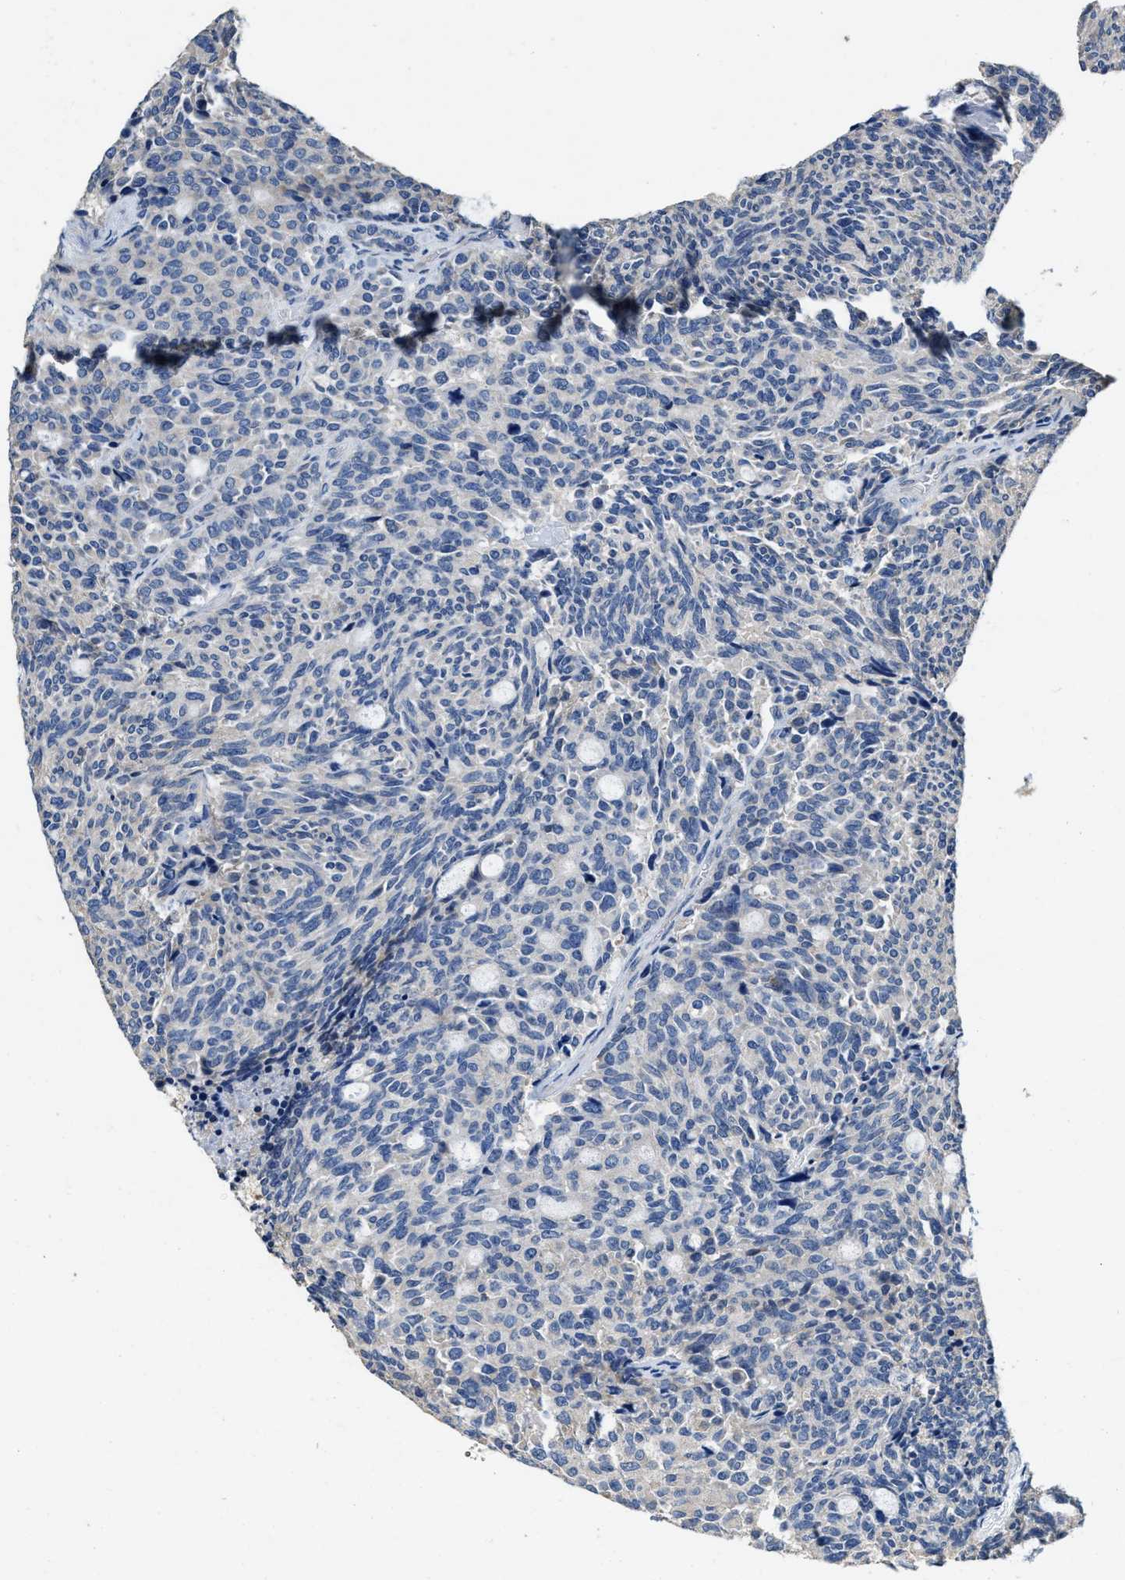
{"staining": {"intensity": "negative", "quantity": "none", "location": "none"}, "tissue": "carcinoid", "cell_type": "Tumor cells", "image_type": "cancer", "snomed": [{"axis": "morphology", "description": "Carcinoid, malignant, NOS"}, {"axis": "topography", "description": "Pancreas"}], "caption": "The micrograph demonstrates no staining of tumor cells in carcinoid.", "gene": "PEG10", "patient": {"sex": "female", "age": 54}}